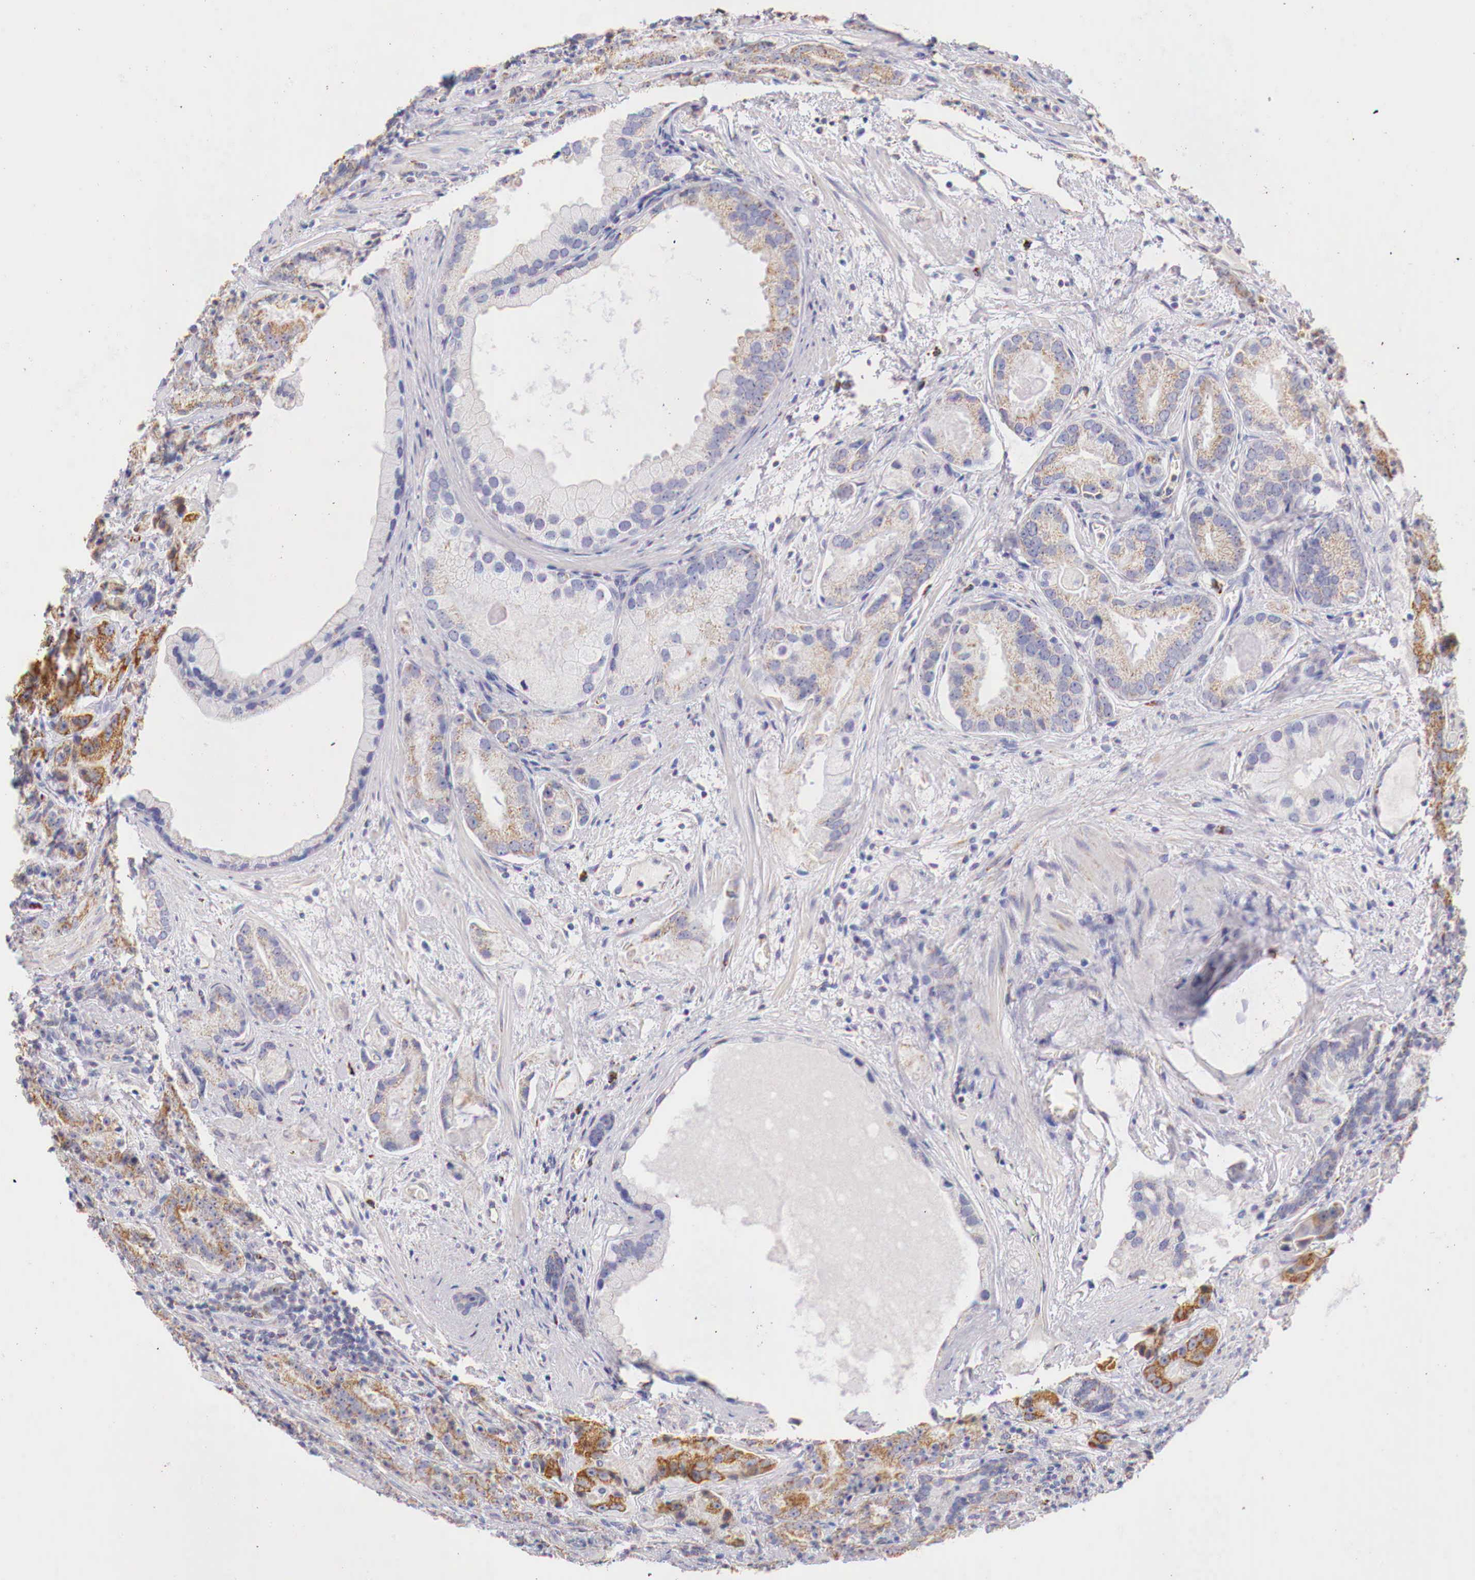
{"staining": {"intensity": "weak", "quantity": "25%-75%", "location": "cytoplasmic/membranous"}, "tissue": "prostate cancer", "cell_type": "Tumor cells", "image_type": "cancer", "snomed": [{"axis": "morphology", "description": "Adenocarcinoma, Medium grade"}, {"axis": "topography", "description": "Prostate"}], "caption": "A photomicrograph of adenocarcinoma (medium-grade) (prostate) stained for a protein reveals weak cytoplasmic/membranous brown staining in tumor cells.", "gene": "IDH3G", "patient": {"sex": "male", "age": 70}}